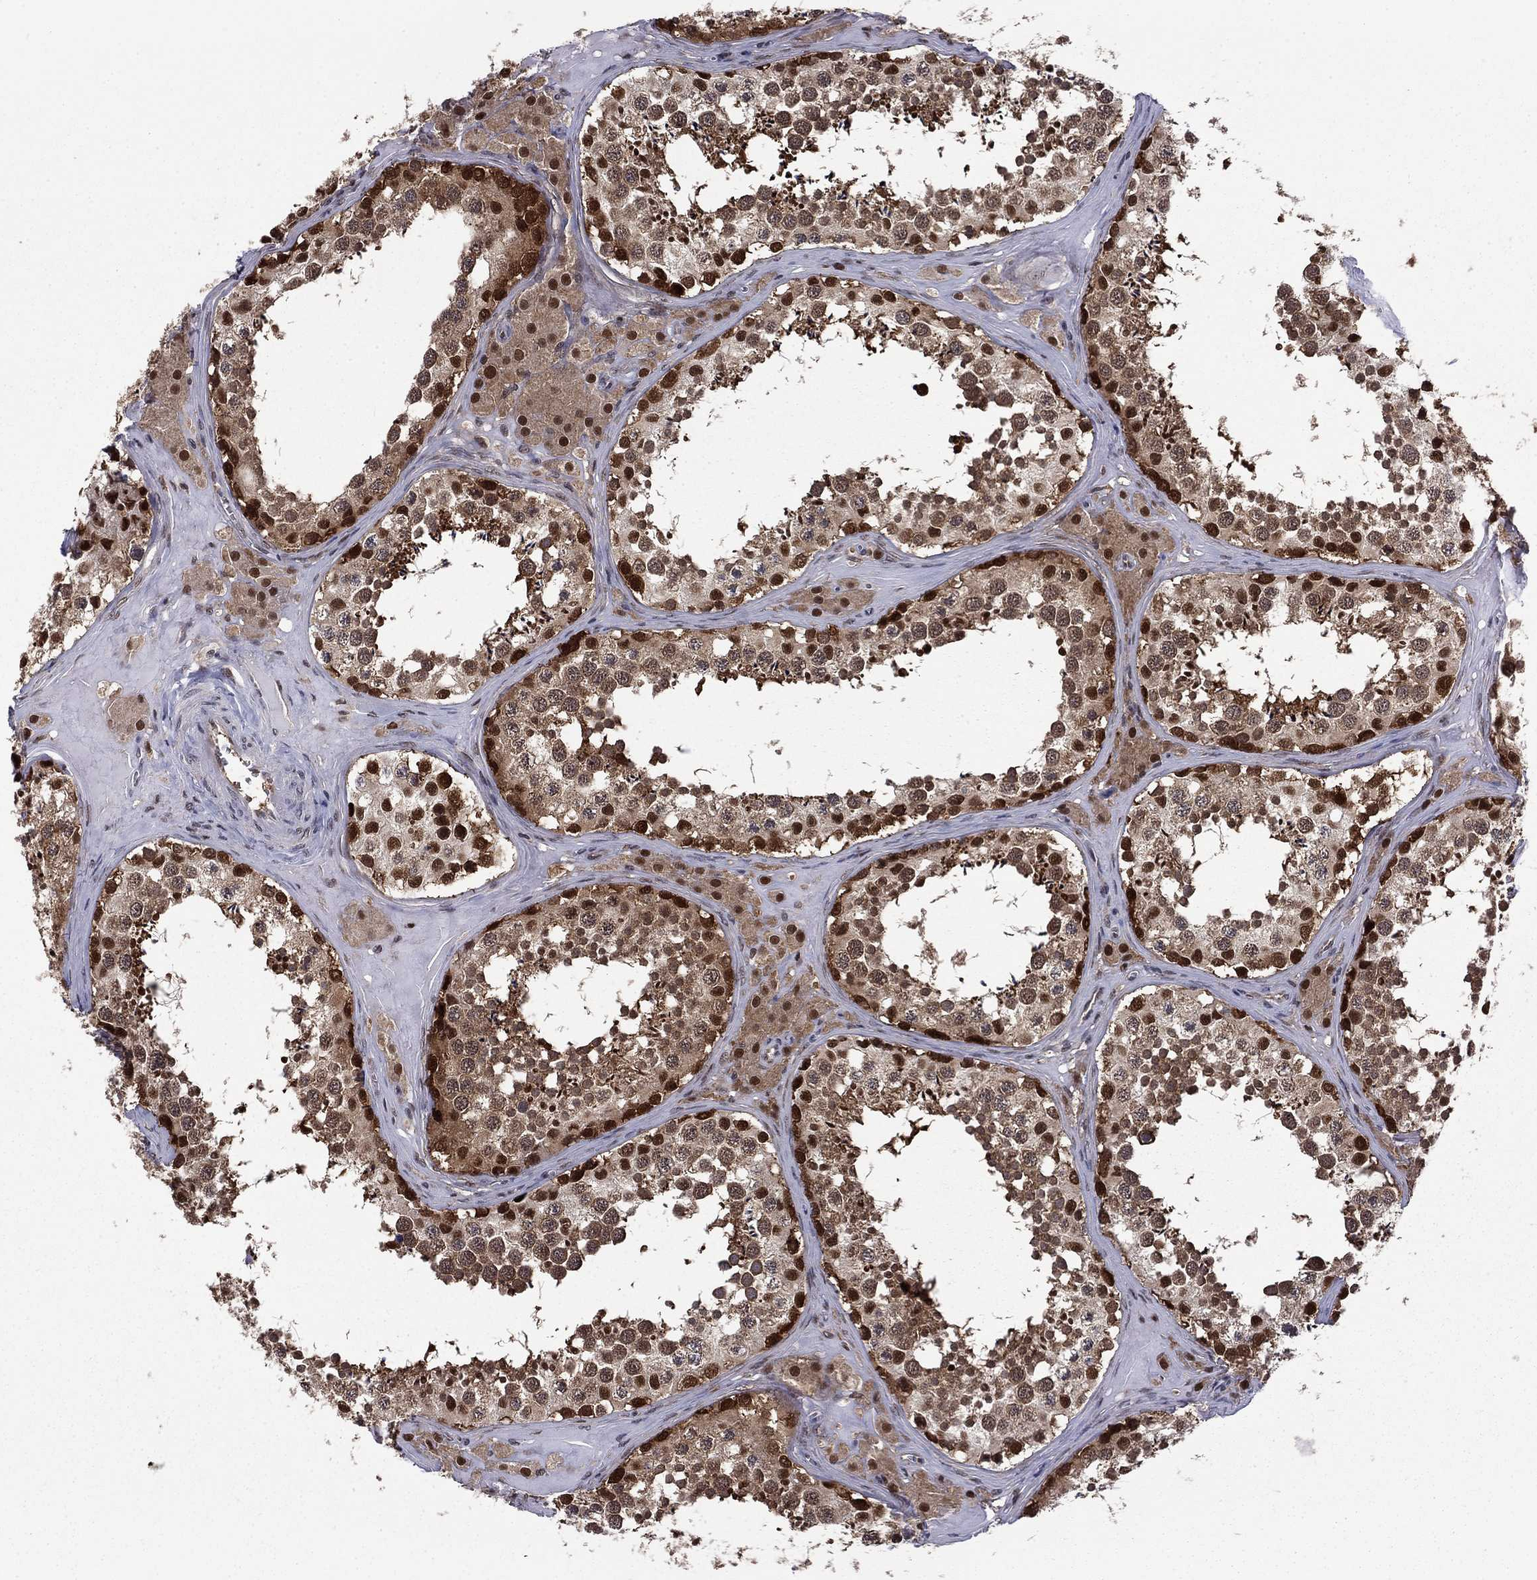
{"staining": {"intensity": "strong", "quantity": "25%-75%", "location": "nuclear"}, "tissue": "testis", "cell_type": "Cells in seminiferous ducts", "image_type": "normal", "snomed": [{"axis": "morphology", "description": "Normal tissue, NOS"}, {"axis": "topography", "description": "Testis"}], "caption": "Immunohistochemical staining of normal testis exhibits strong nuclear protein staining in about 25%-75% of cells in seminiferous ducts. (Brightfield microscopy of DAB IHC at high magnification).", "gene": "PSMD2", "patient": {"sex": "male", "age": 31}}